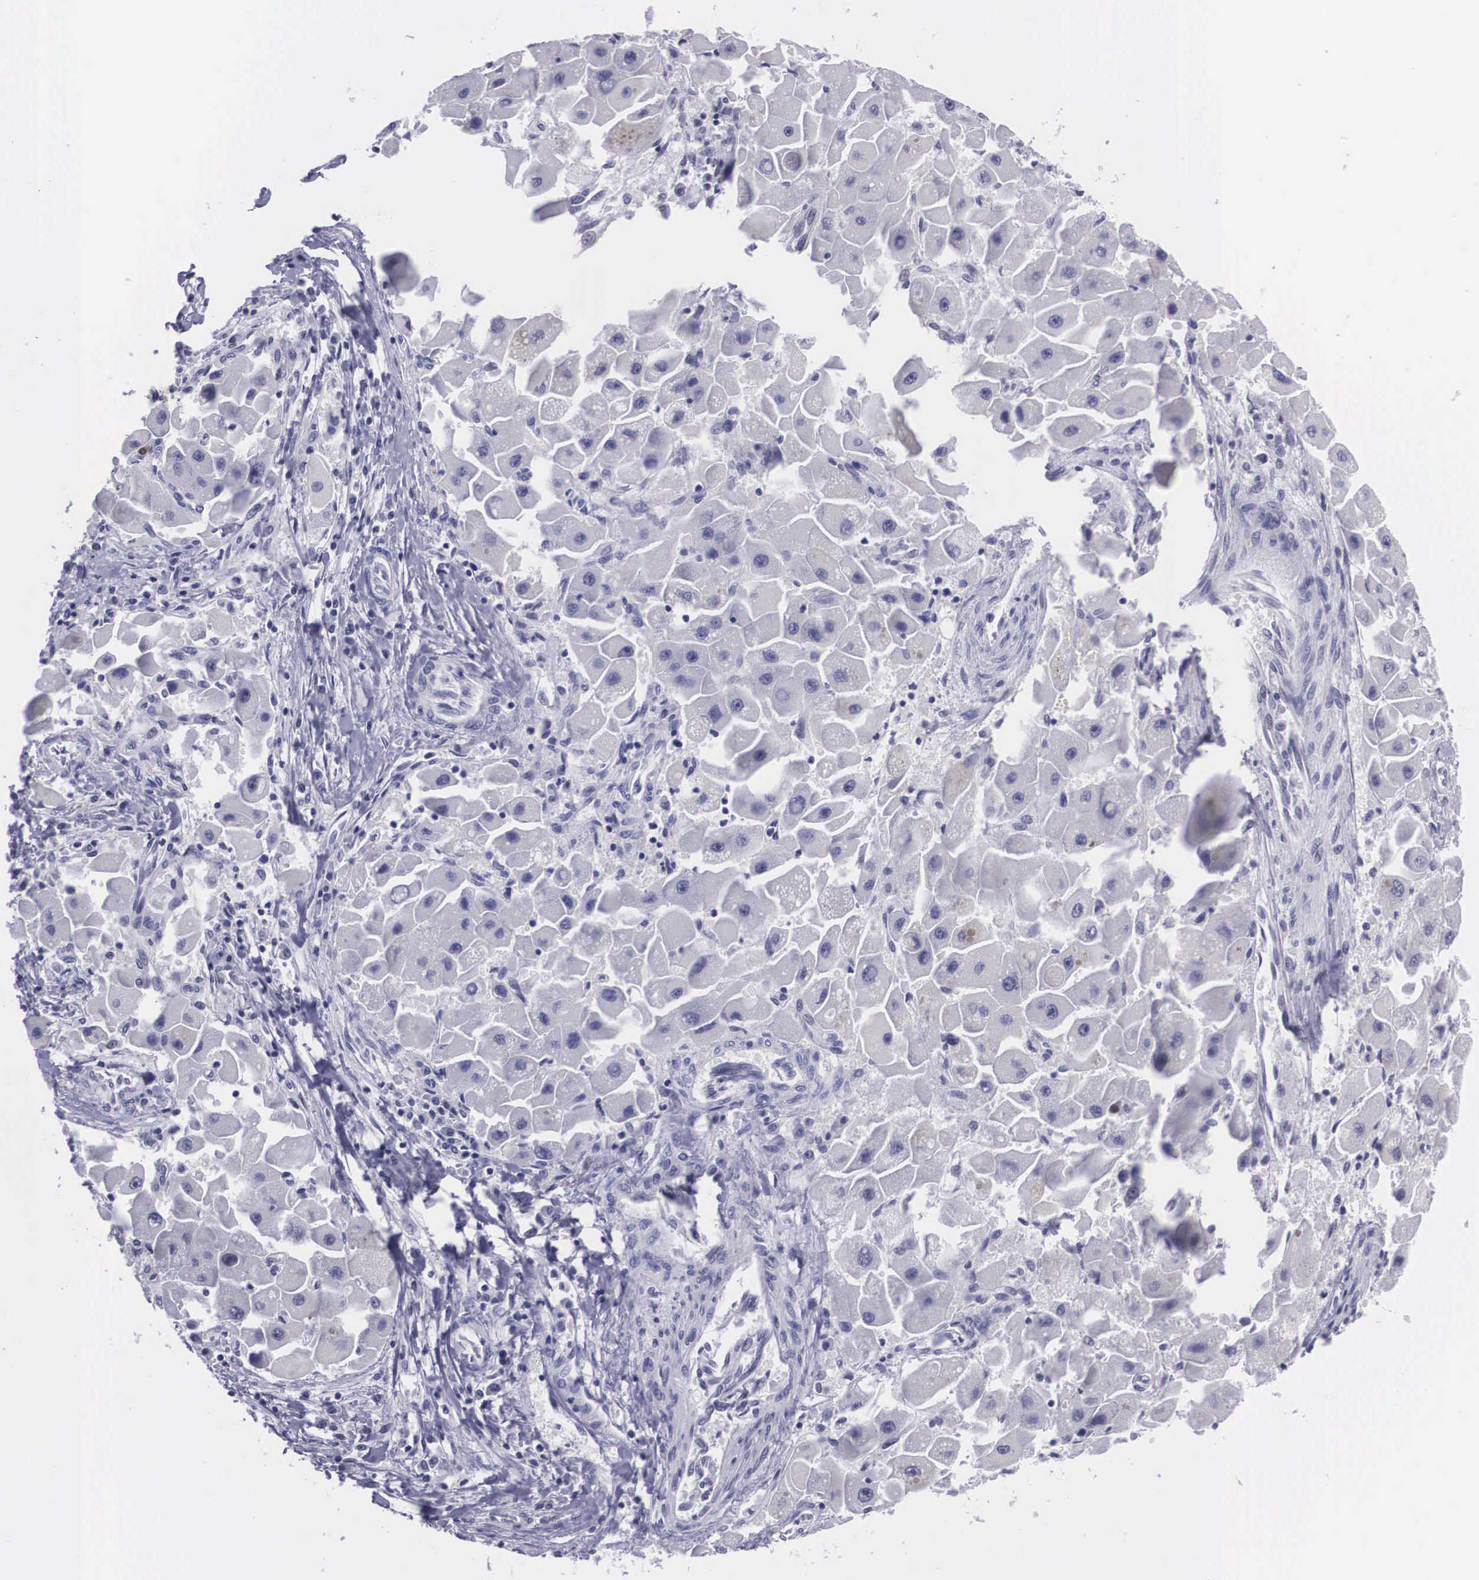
{"staining": {"intensity": "negative", "quantity": "none", "location": "none"}, "tissue": "liver cancer", "cell_type": "Tumor cells", "image_type": "cancer", "snomed": [{"axis": "morphology", "description": "Carcinoma, Hepatocellular, NOS"}, {"axis": "topography", "description": "Liver"}], "caption": "The micrograph displays no significant staining in tumor cells of hepatocellular carcinoma (liver).", "gene": "C22orf31", "patient": {"sex": "male", "age": 24}}